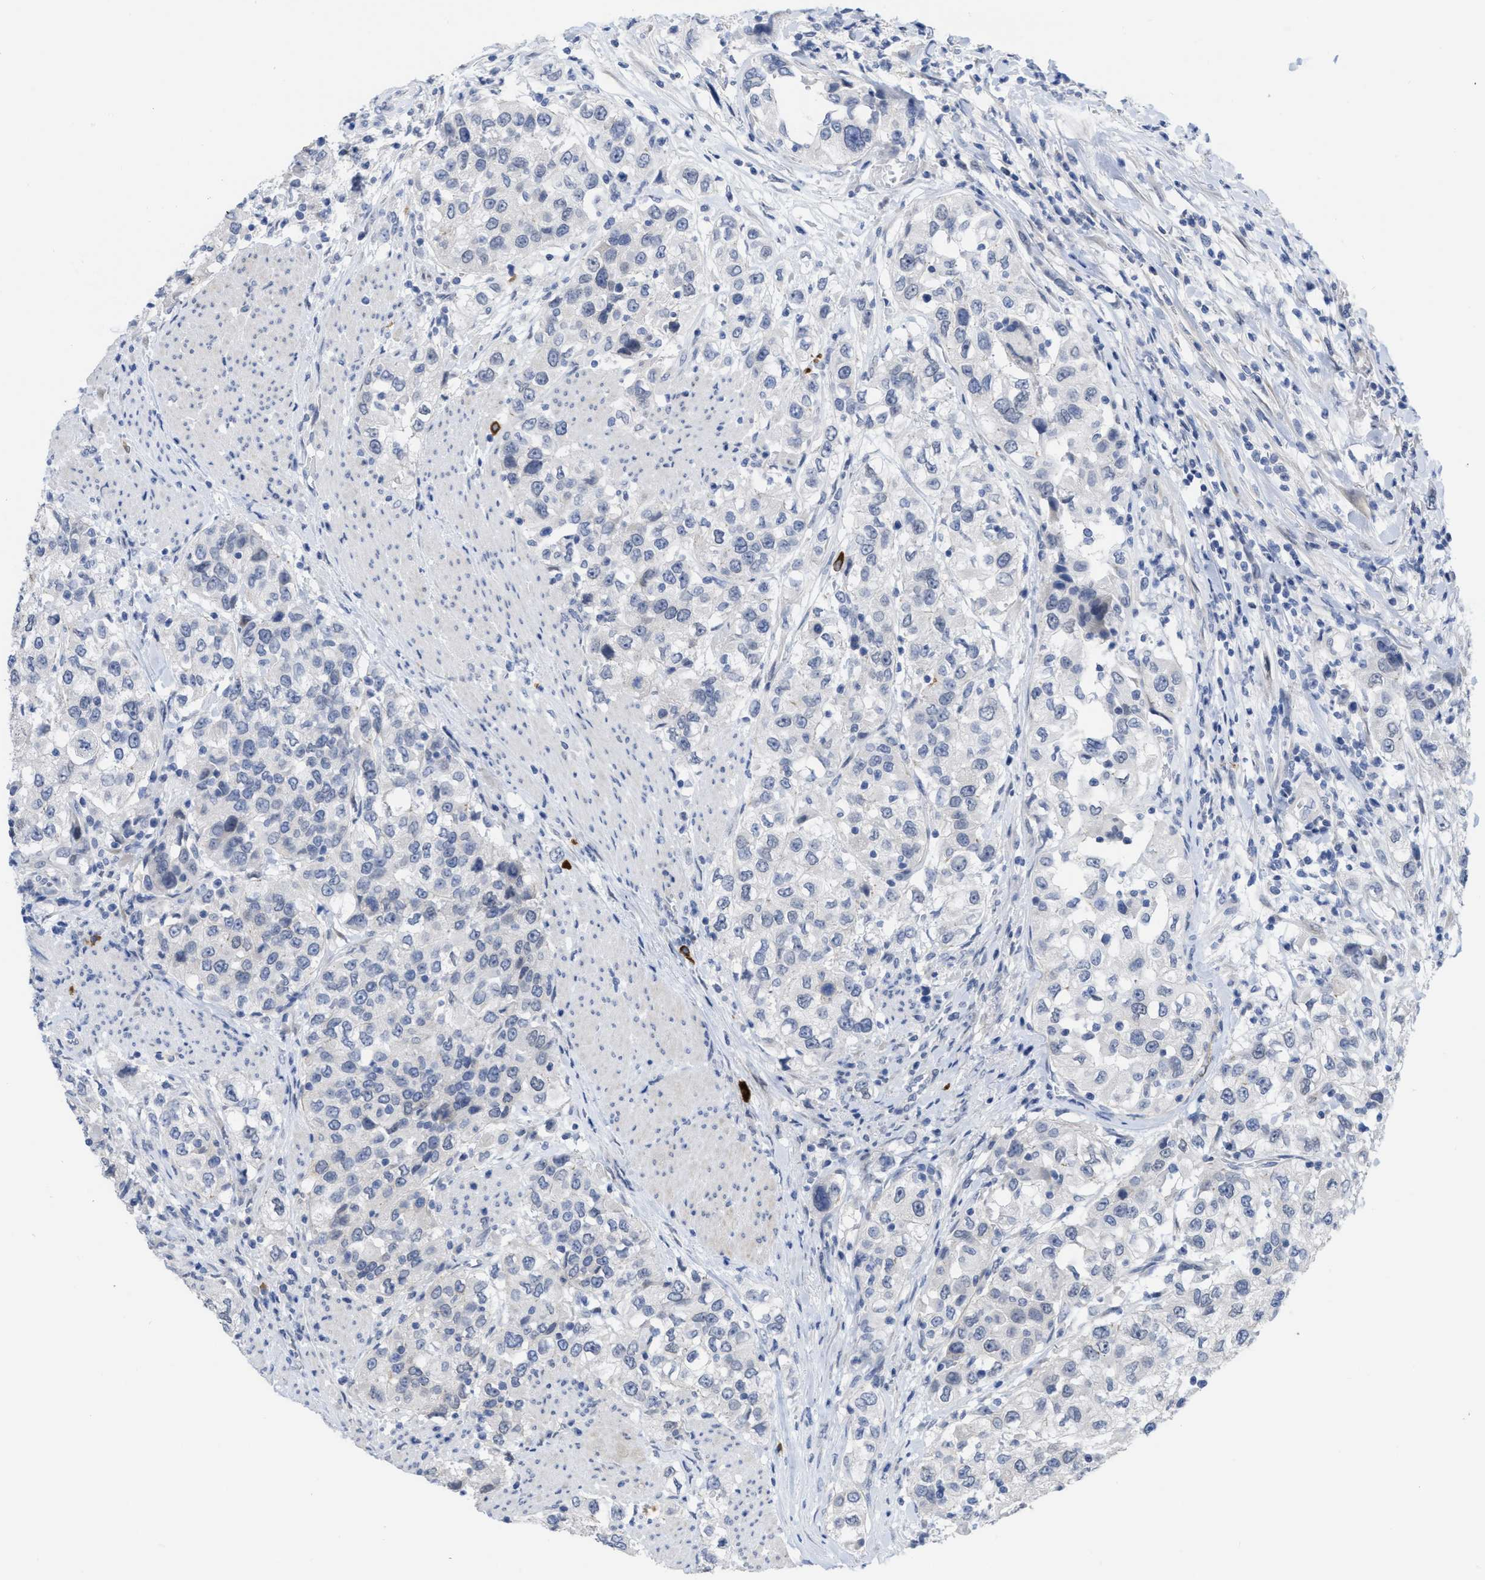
{"staining": {"intensity": "negative", "quantity": "none", "location": "none"}, "tissue": "urothelial cancer", "cell_type": "Tumor cells", "image_type": "cancer", "snomed": [{"axis": "morphology", "description": "Urothelial carcinoma, High grade"}, {"axis": "topography", "description": "Urinary bladder"}], "caption": "Histopathology image shows no significant protein staining in tumor cells of urothelial cancer.", "gene": "ACKR1", "patient": {"sex": "female", "age": 80}}